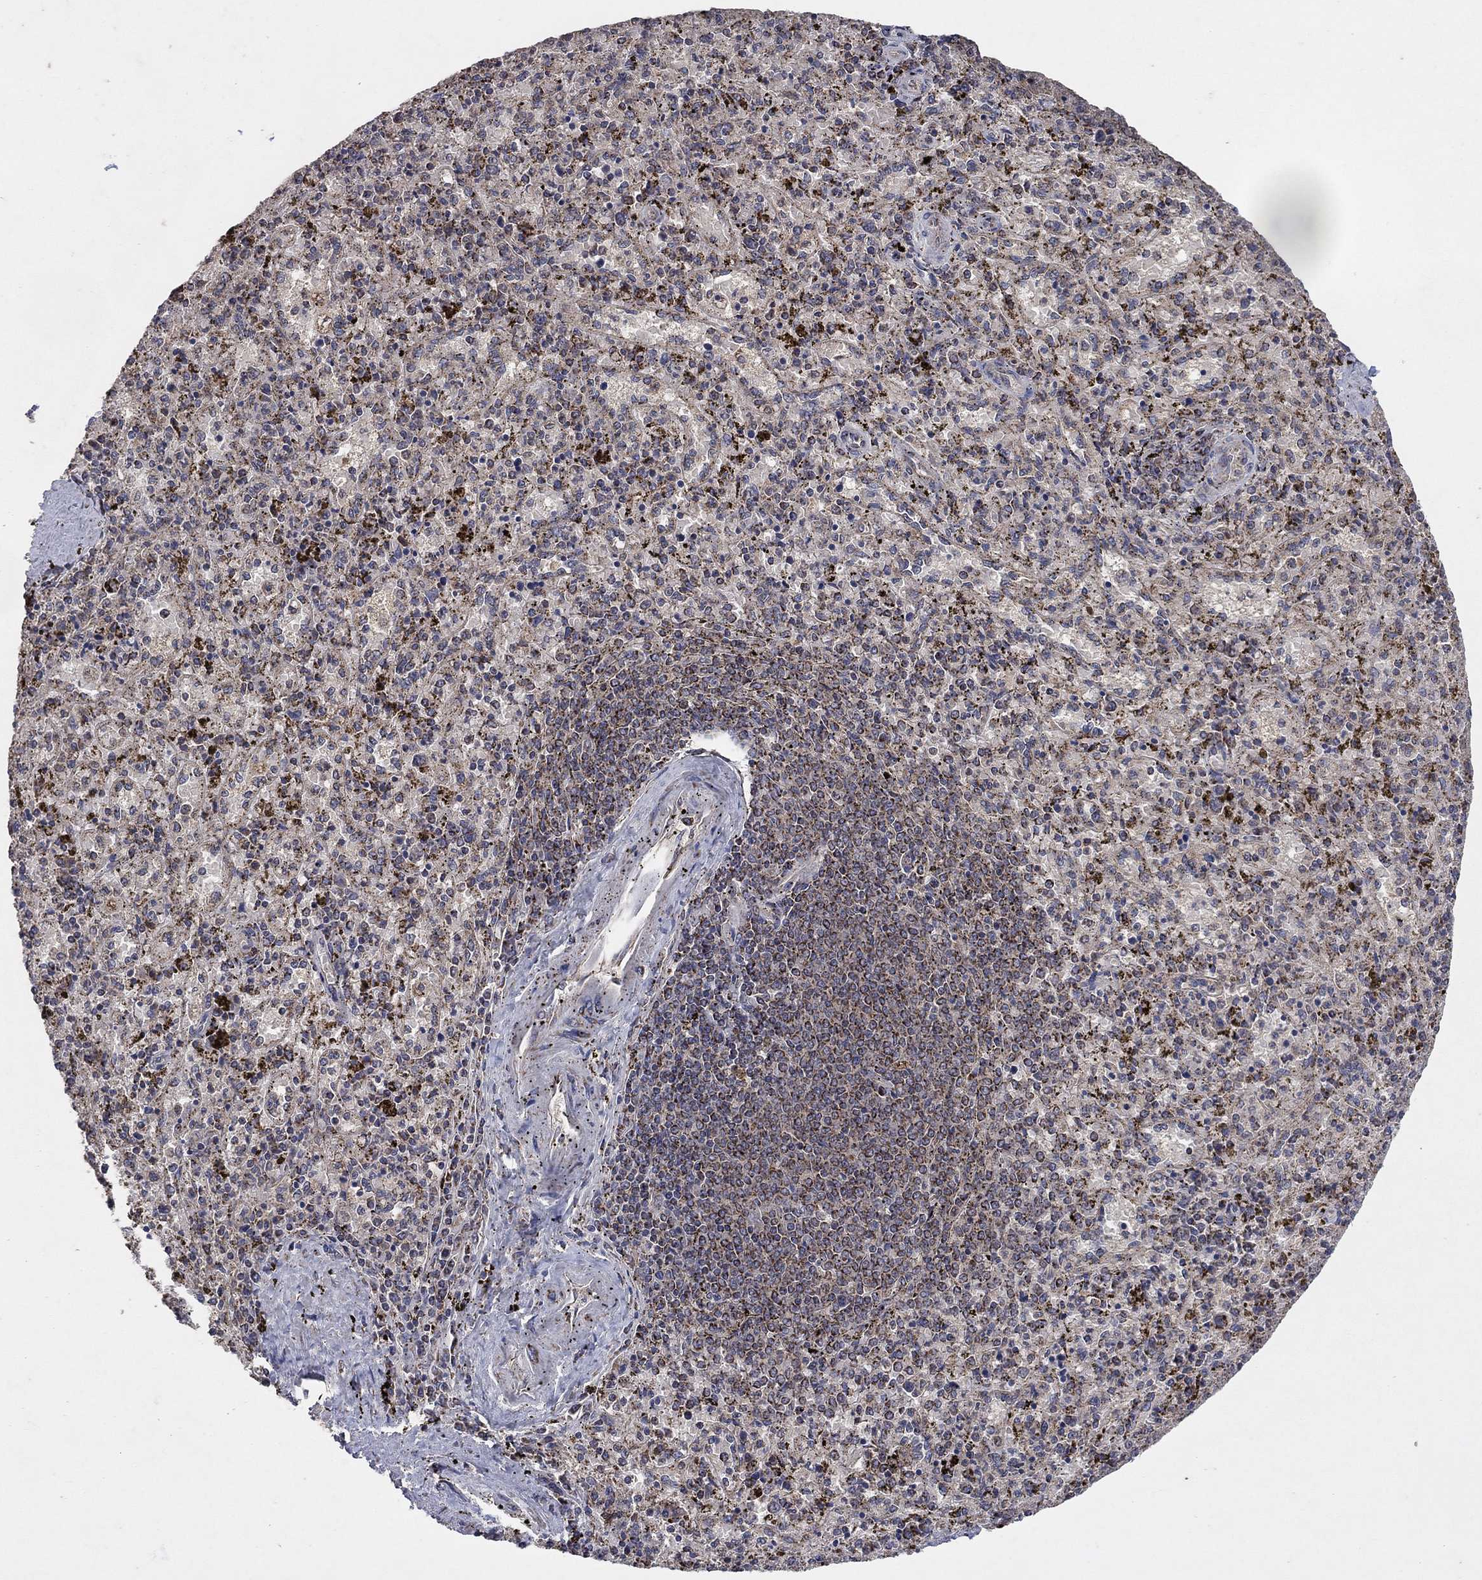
{"staining": {"intensity": "strong", "quantity": "<25%", "location": "cytoplasmic/membranous"}, "tissue": "spleen", "cell_type": "Cells in red pulp", "image_type": "normal", "snomed": [{"axis": "morphology", "description": "Normal tissue, NOS"}, {"axis": "topography", "description": "Spleen"}], "caption": "Protein positivity by immunohistochemistry (IHC) exhibits strong cytoplasmic/membranous expression in about <25% of cells in red pulp in benign spleen.", "gene": "DPH1", "patient": {"sex": "female", "age": 50}}